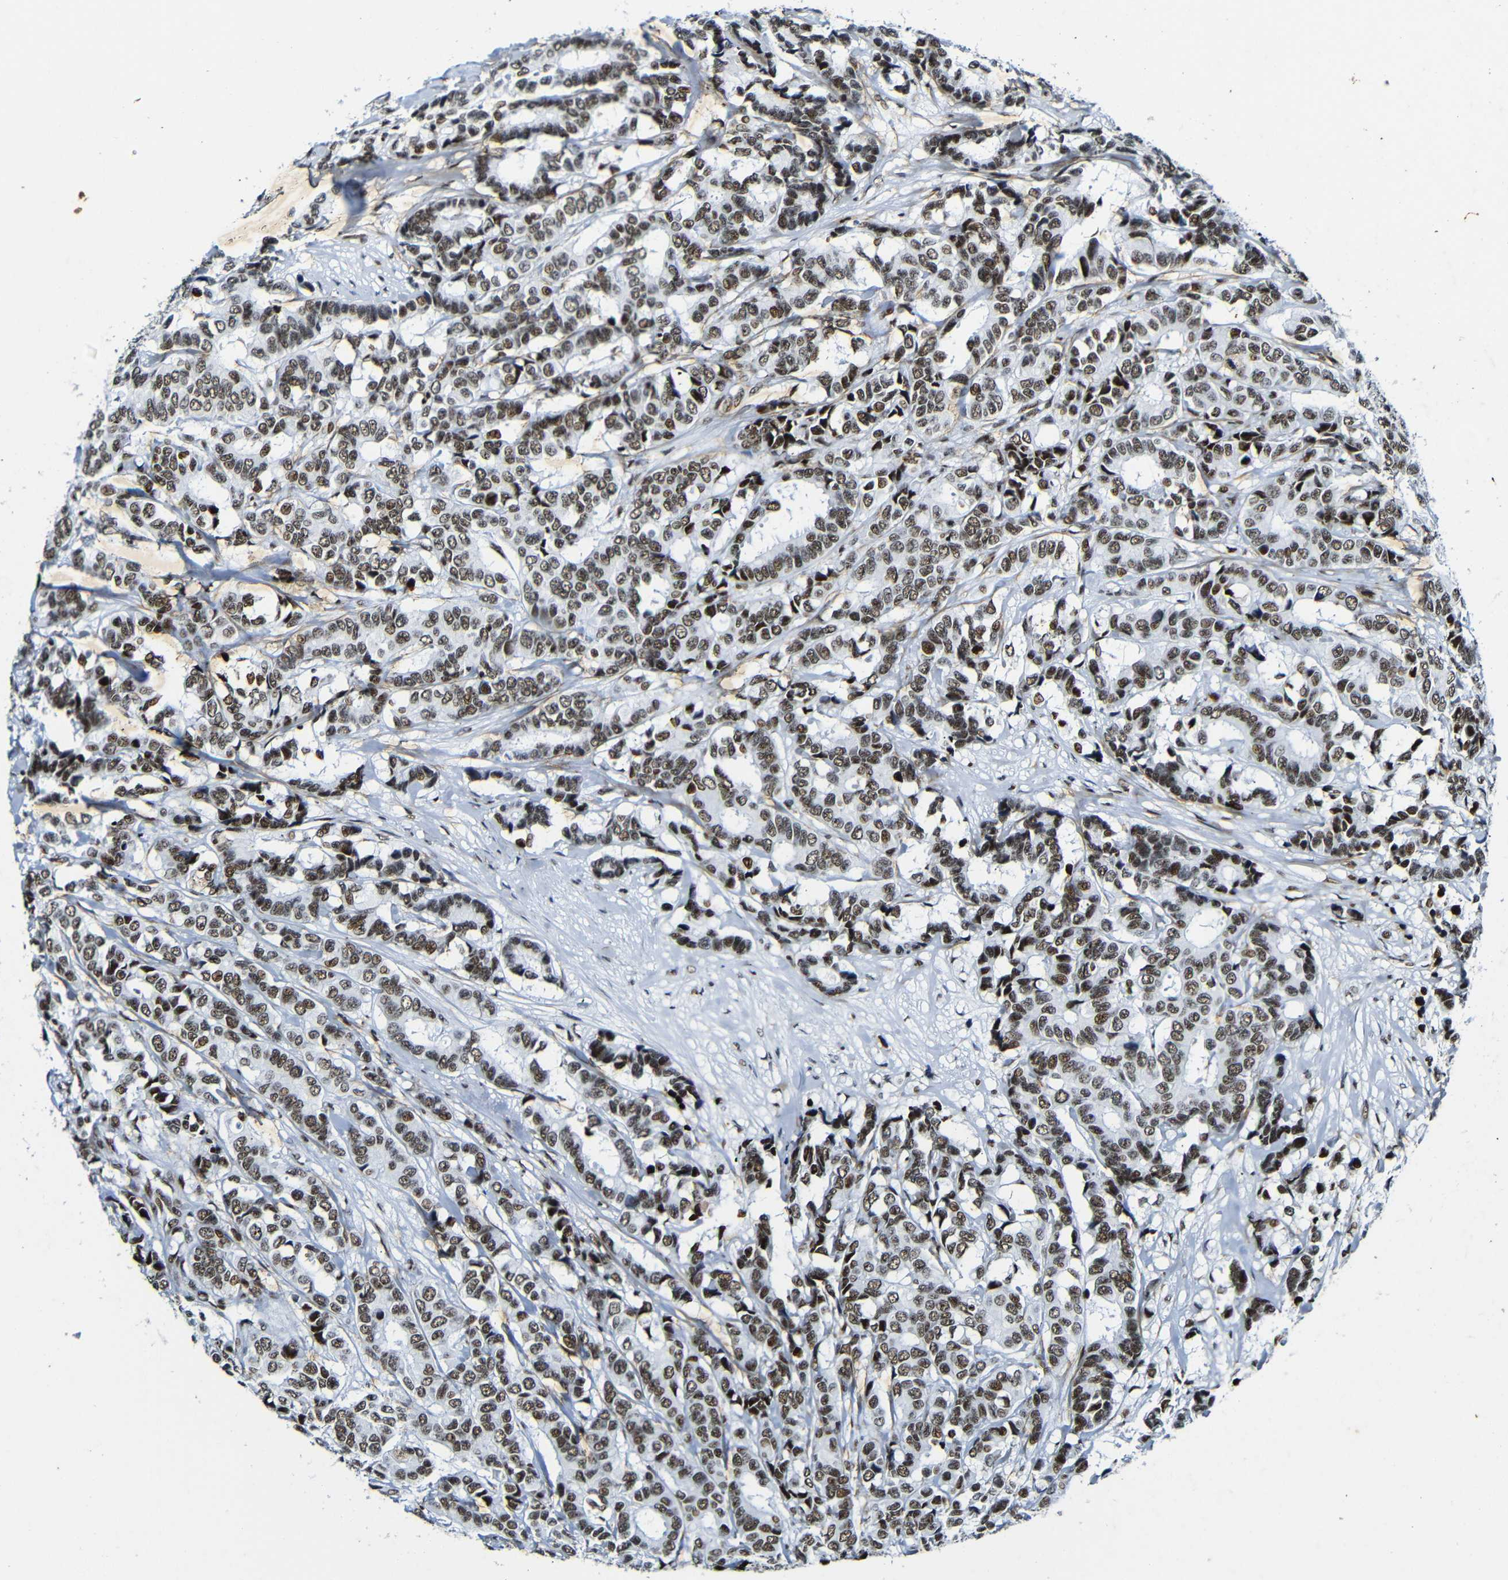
{"staining": {"intensity": "moderate", "quantity": ">75%", "location": "nuclear"}, "tissue": "breast cancer", "cell_type": "Tumor cells", "image_type": "cancer", "snomed": [{"axis": "morphology", "description": "Duct carcinoma"}, {"axis": "topography", "description": "Breast"}], "caption": "This micrograph exhibits intraductal carcinoma (breast) stained with immunohistochemistry (IHC) to label a protein in brown. The nuclear of tumor cells show moderate positivity for the protein. Nuclei are counter-stained blue.", "gene": "SRSF1", "patient": {"sex": "female", "age": 87}}